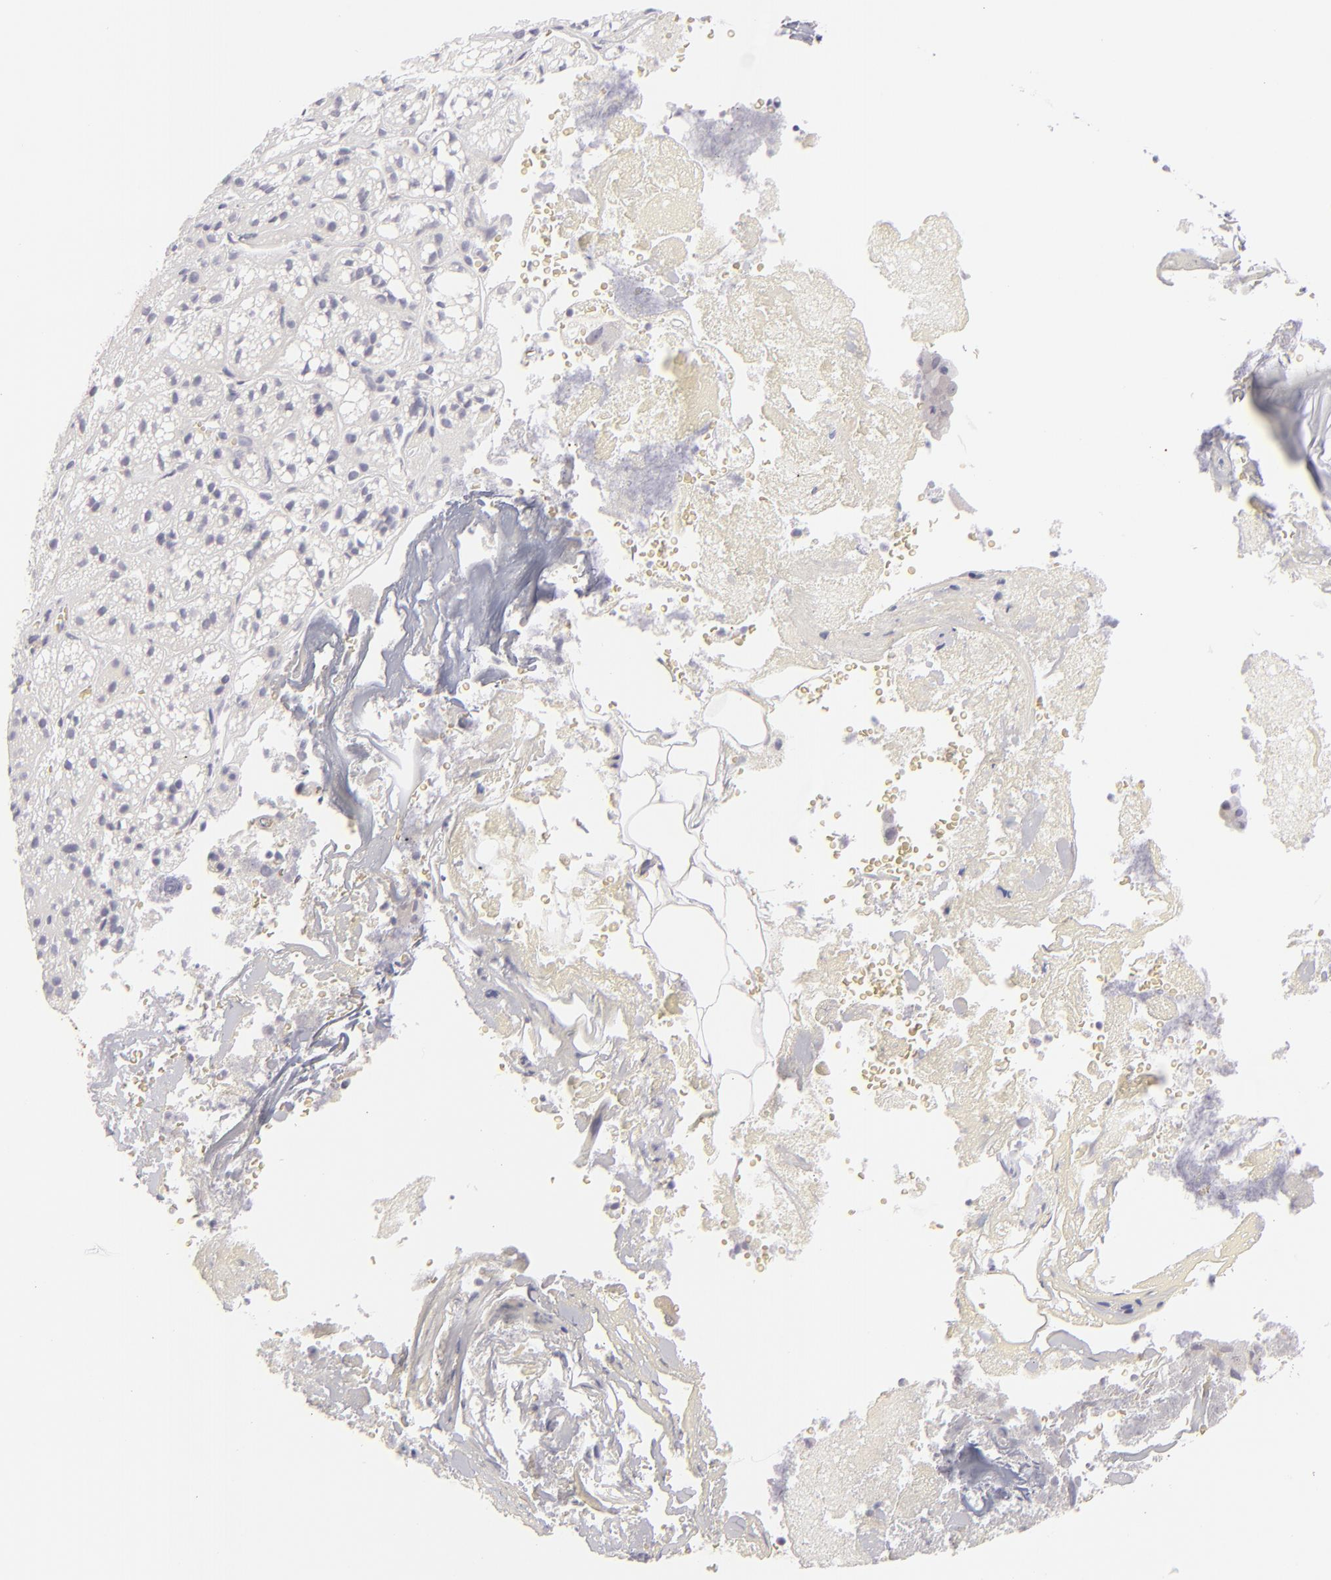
{"staining": {"intensity": "negative", "quantity": "none", "location": "none"}, "tissue": "adrenal gland", "cell_type": "Glandular cells", "image_type": "normal", "snomed": [{"axis": "morphology", "description": "Normal tissue, NOS"}, {"axis": "topography", "description": "Adrenal gland"}], "caption": "Human adrenal gland stained for a protein using immunohistochemistry displays no staining in glandular cells.", "gene": "CLDN4", "patient": {"sex": "female", "age": 71}}